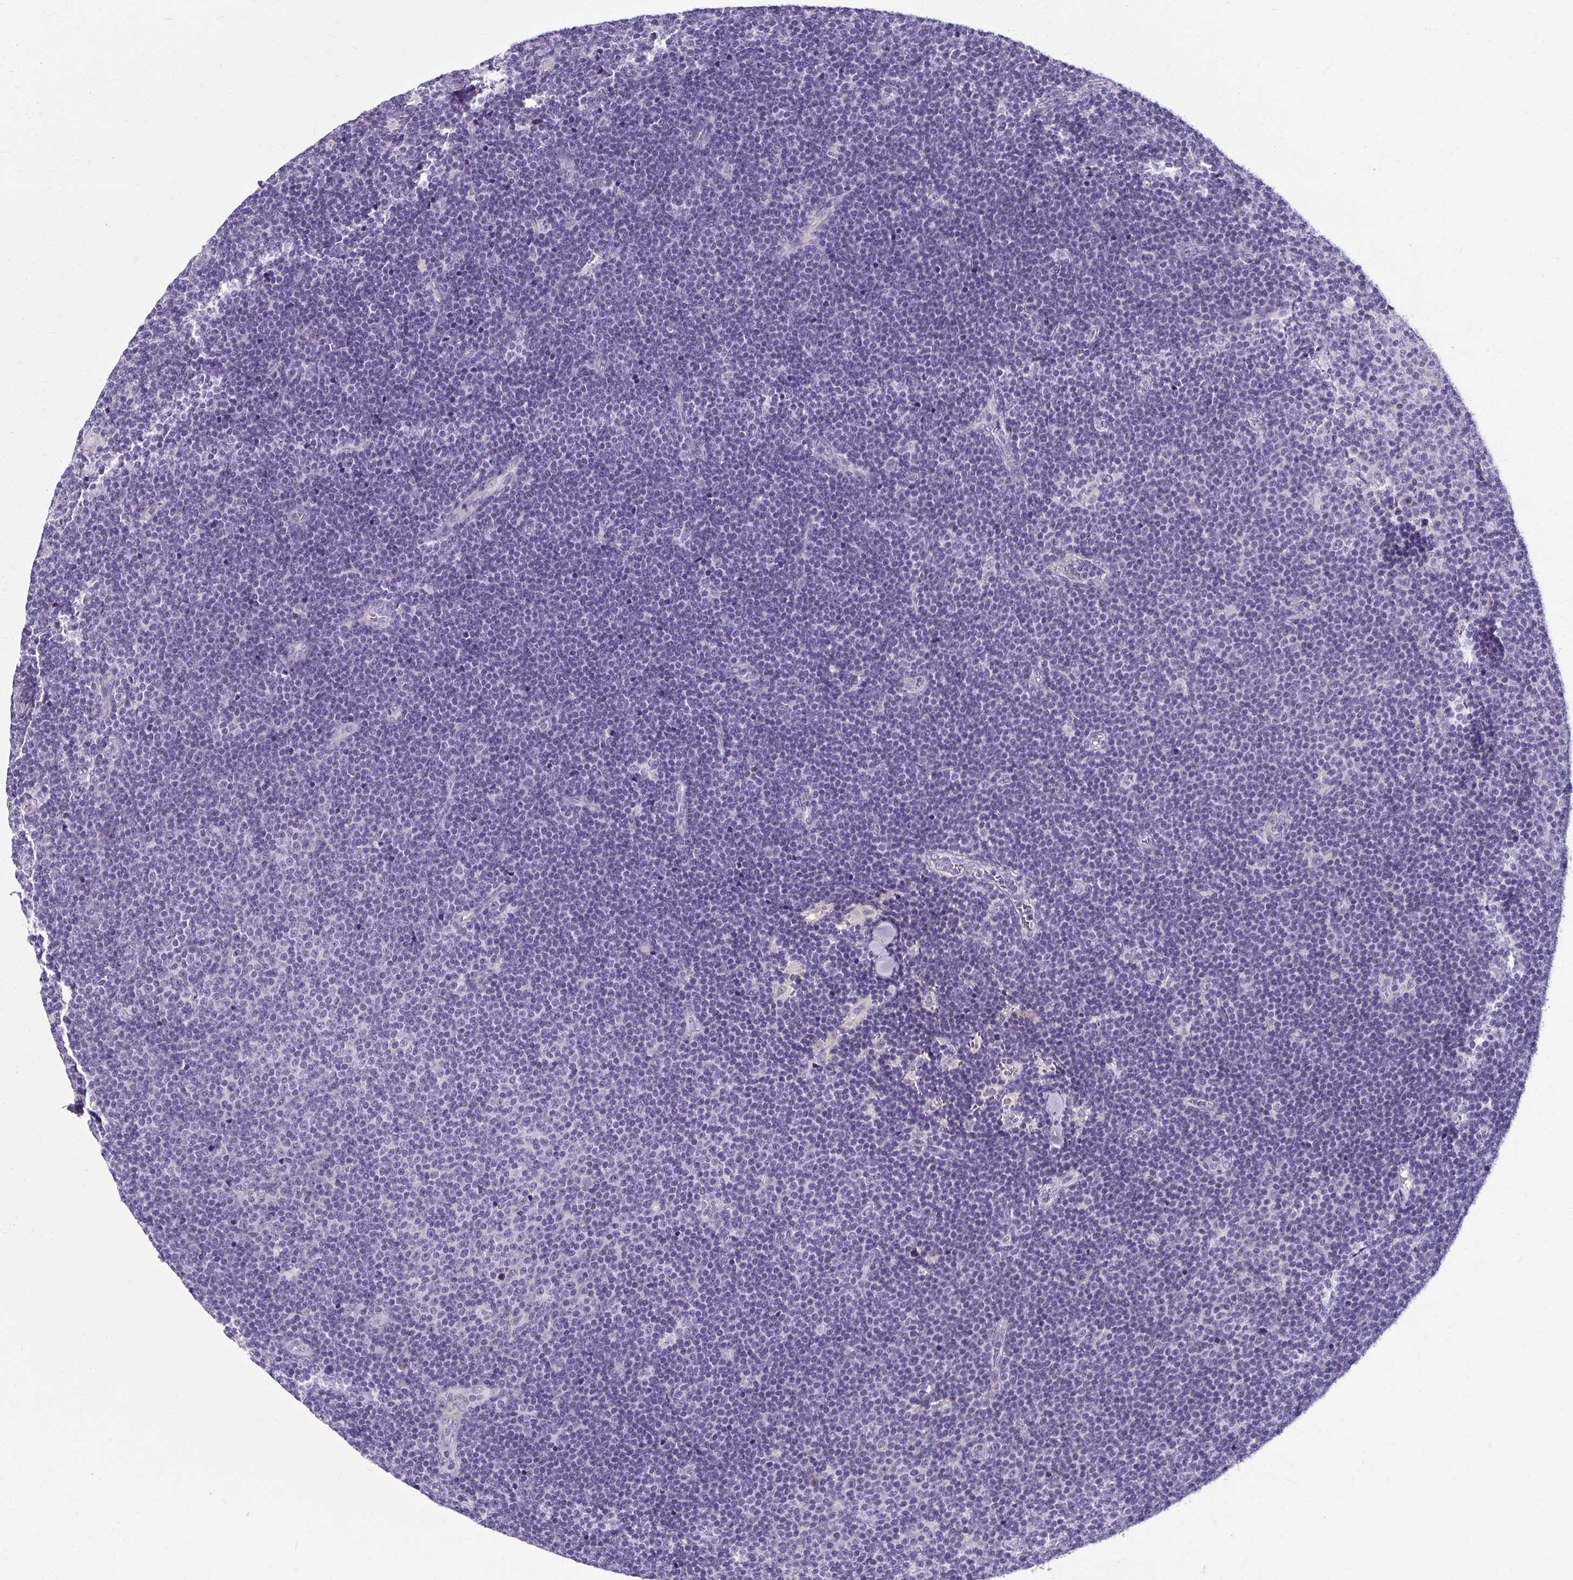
{"staining": {"intensity": "negative", "quantity": "none", "location": "none"}, "tissue": "lymphoma", "cell_type": "Tumor cells", "image_type": "cancer", "snomed": [{"axis": "morphology", "description": "Malignant lymphoma, non-Hodgkin's type, Low grade"}, {"axis": "topography", "description": "Lymph node"}], "caption": "This is a micrograph of immunohistochemistry staining of malignant lymphoma, non-Hodgkin's type (low-grade), which shows no staining in tumor cells.", "gene": "ZNF555", "patient": {"sex": "male", "age": 48}}